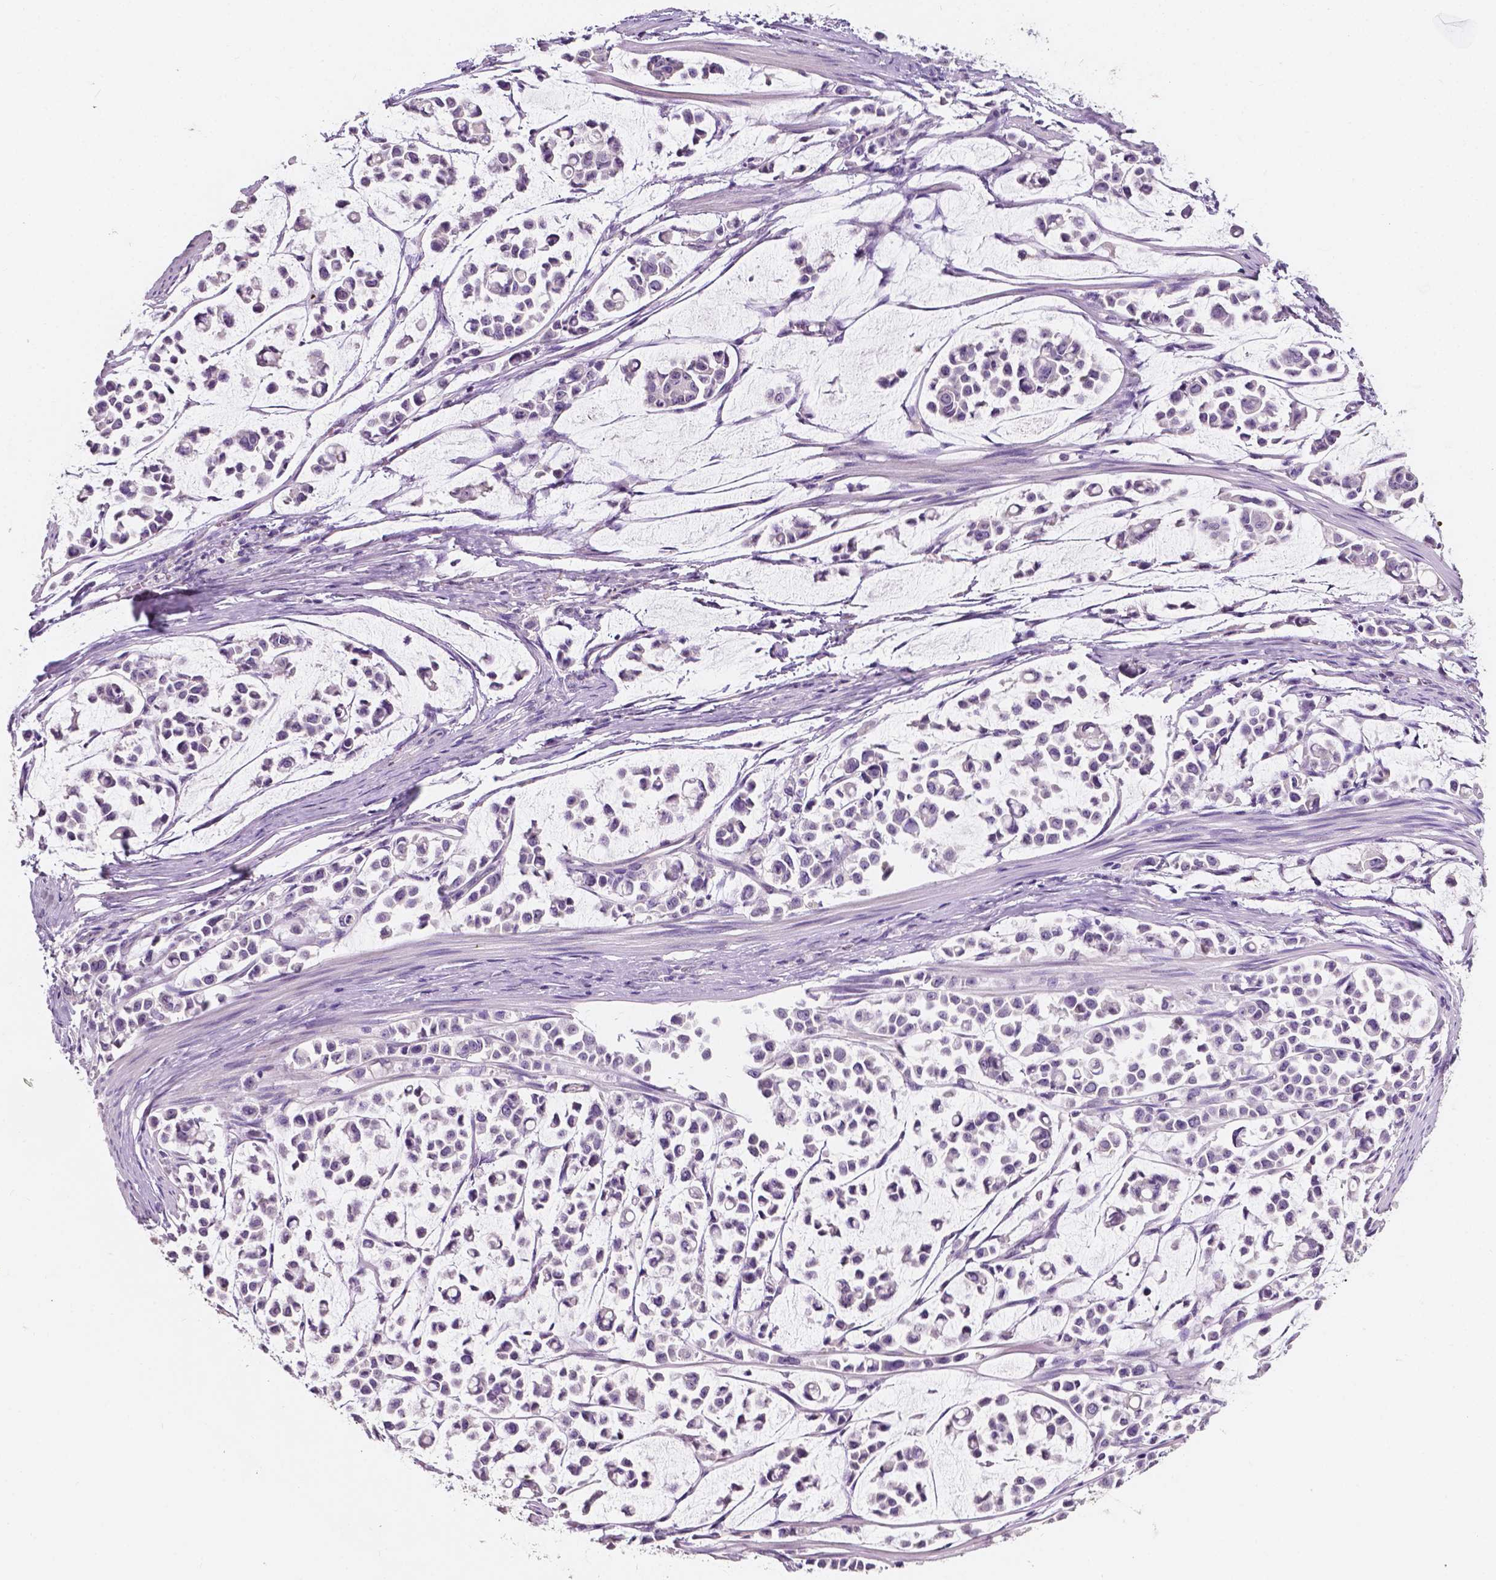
{"staining": {"intensity": "negative", "quantity": "none", "location": "none"}, "tissue": "stomach cancer", "cell_type": "Tumor cells", "image_type": "cancer", "snomed": [{"axis": "morphology", "description": "Adenocarcinoma, NOS"}, {"axis": "topography", "description": "Stomach"}], "caption": "This histopathology image is of stomach adenocarcinoma stained with immunohistochemistry (IHC) to label a protein in brown with the nuclei are counter-stained blue. There is no expression in tumor cells.", "gene": "TAL1", "patient": {"sex": "male", "age": 82}}